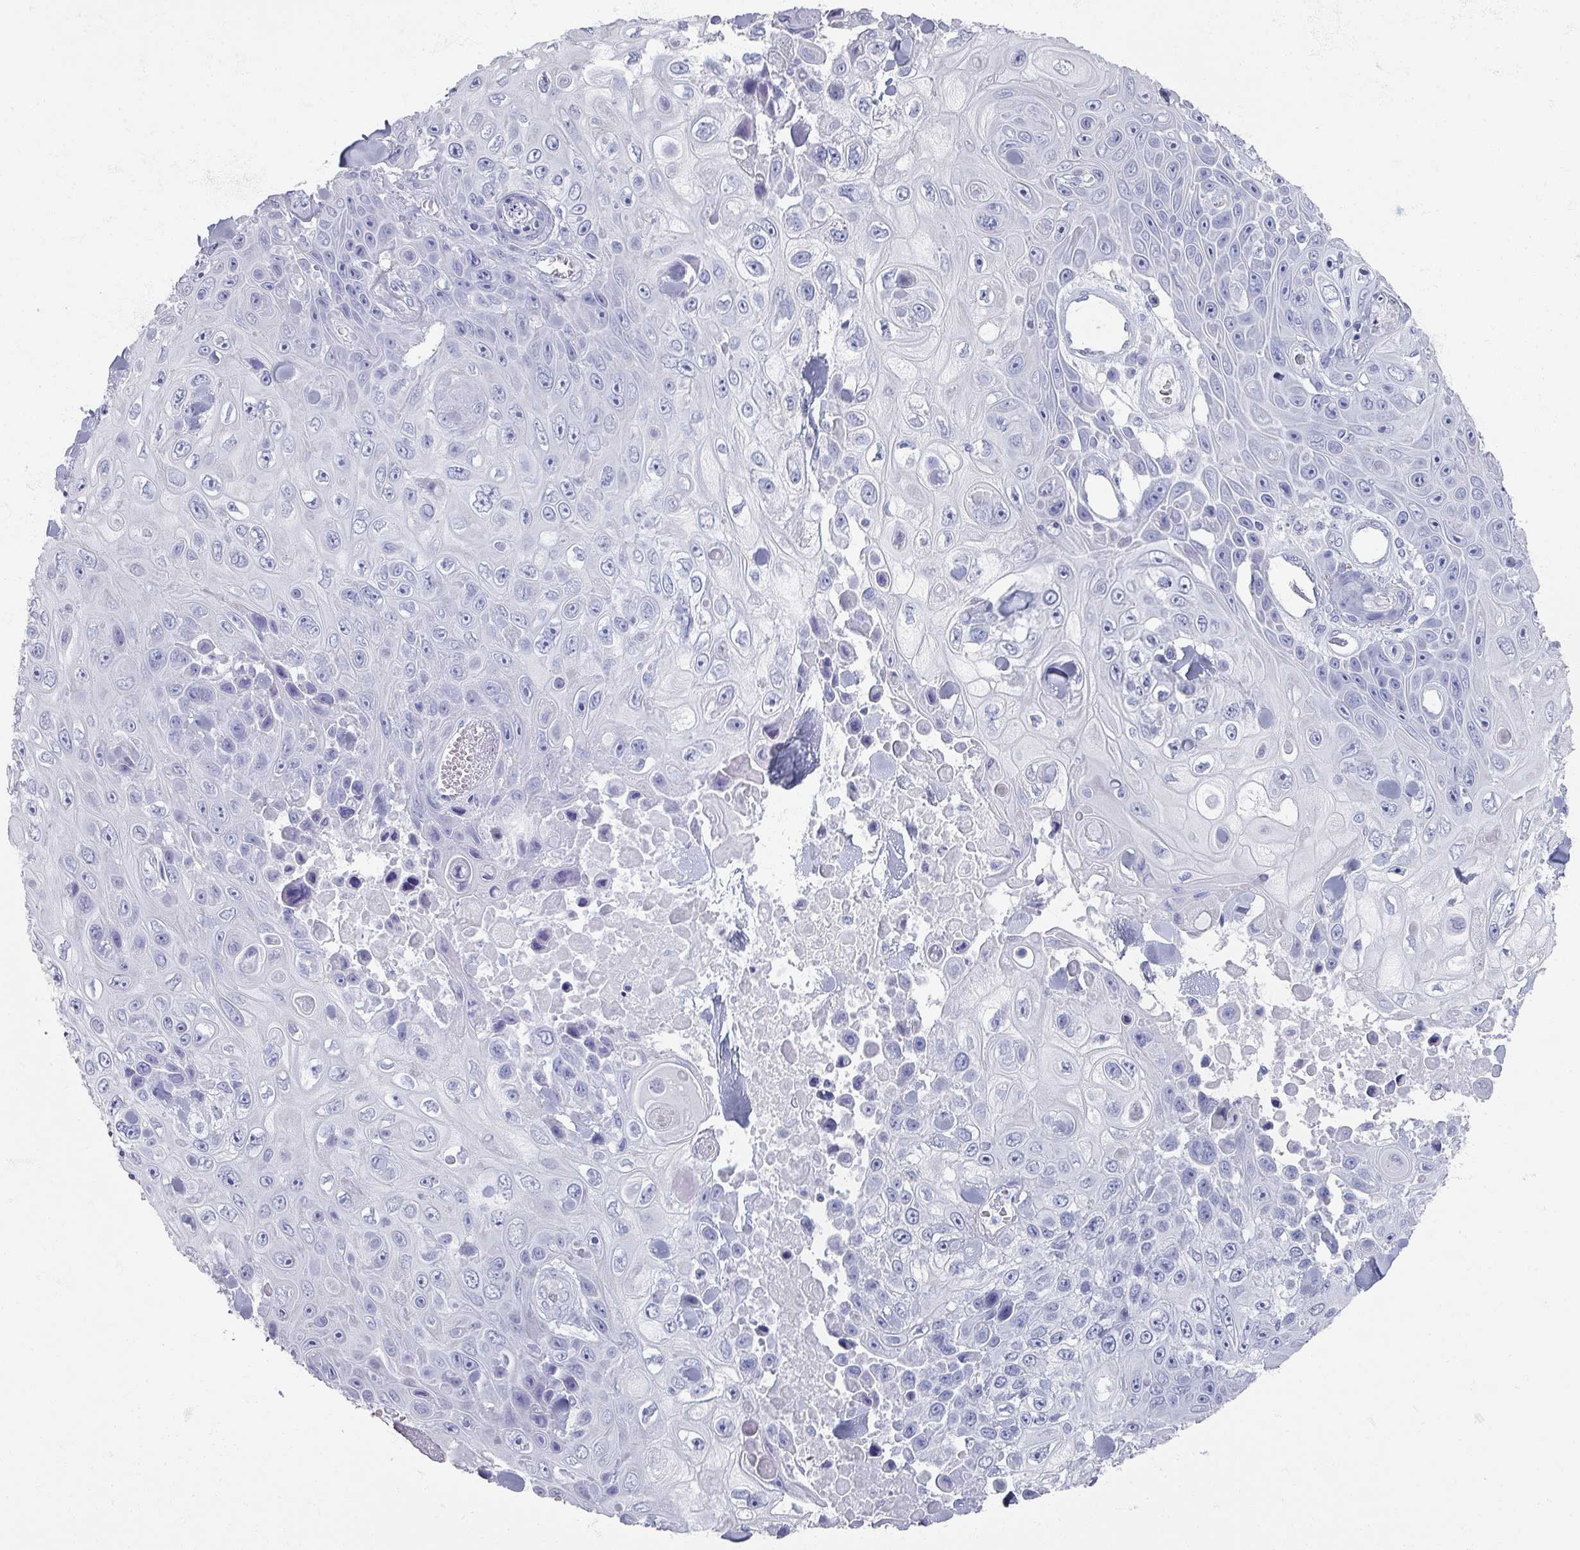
{"staining": {"intensity": "negative", "quantity": "none", "location": "none"}, "tissue": "skin cancer", "cell_type": "Tumor cells", "image_type": "cancer", "snomed": [{"axis": "morphology", "description": "Squamous cell carcinoma, NOS"}, {"axis": "topography", "description": "Skin"}], "caption": "Immunohistochemical staining of human skin cancer reveals no significant staining in tumor cells.", "gene": "OMG", "patient": {"sex": "male", "age": 82}}